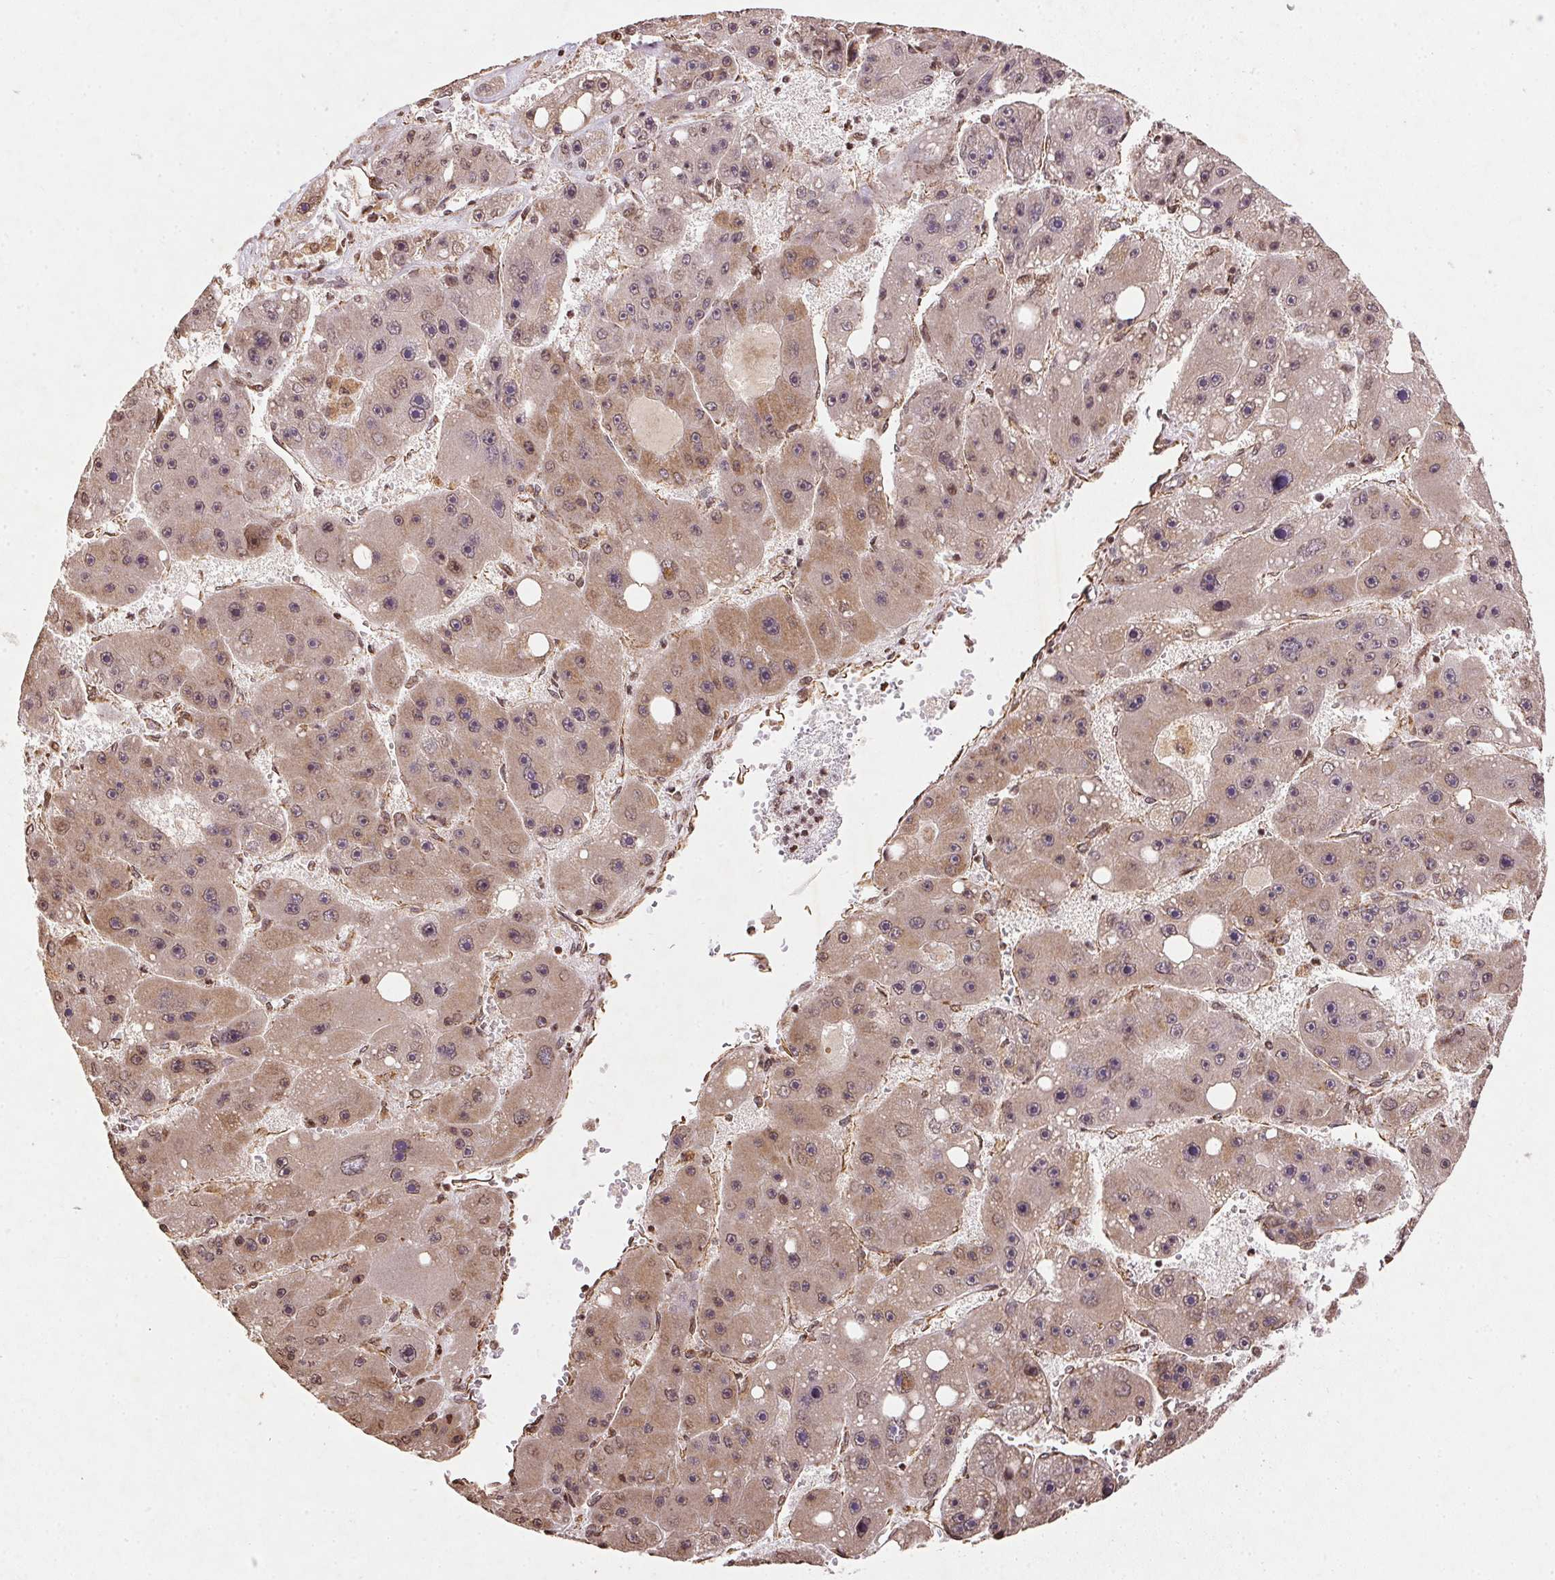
{"staining": {"intensity": "weak", "quantity": "25%-75%", "location": "cytoplasmic/membranous"}, "tissue": "liver cancer", "cell_type": "Tumor cells", "image_type": "cancer", "snomed": [{"axis": "morphology", "description": "Carcinoma, Hepatocellular, NOS"}, {"axis": "topography", "description": "Liver"}], "caption": "This is an image of immunohistochemistry staining of liver cancer, which shows weak expression in the cytoplasmic/membranous of tumor cells.", "gene": "SPRED2", "patient": {"sex": "female", "age": 61}}